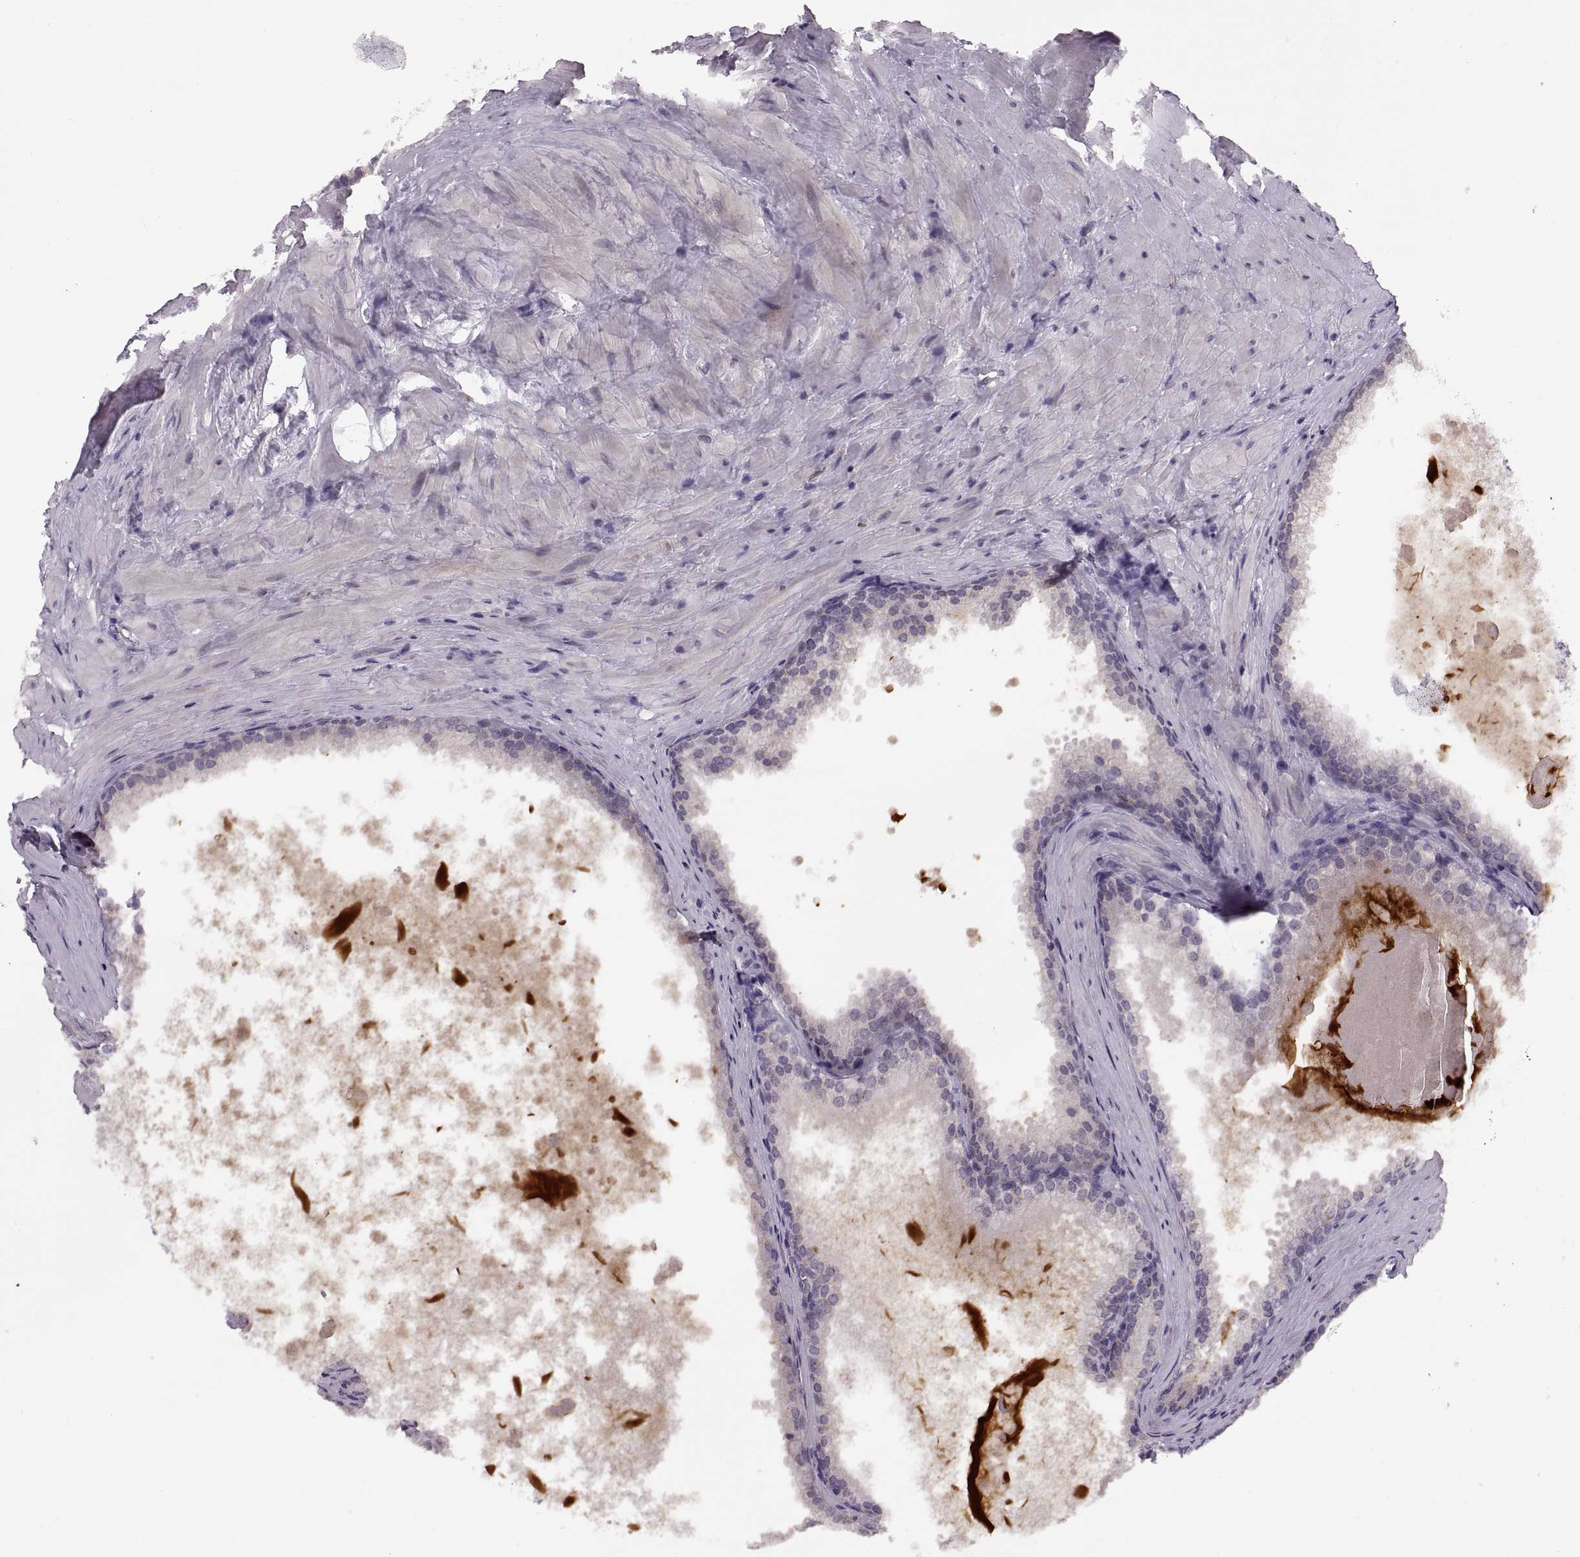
{"staining": {"intensity": "negative", "quantity": "none", "location": "none"}, "tissue": "prostate cancer", "cell_type": "Tumor cells", "image_type": "cancer", "snomed": [{"axis": "morphology", "description": "Adenocarcinoma, Low grade"}, {"axis": "topography", "description": "Prostate"}], "caption": "Prostate low-grade adenocarcinoma was stained to show a protein in brown. There is no significant positivity in tumor cells.", "gene": "ADH6", "patient": {"sex": "male", "age": 56}}